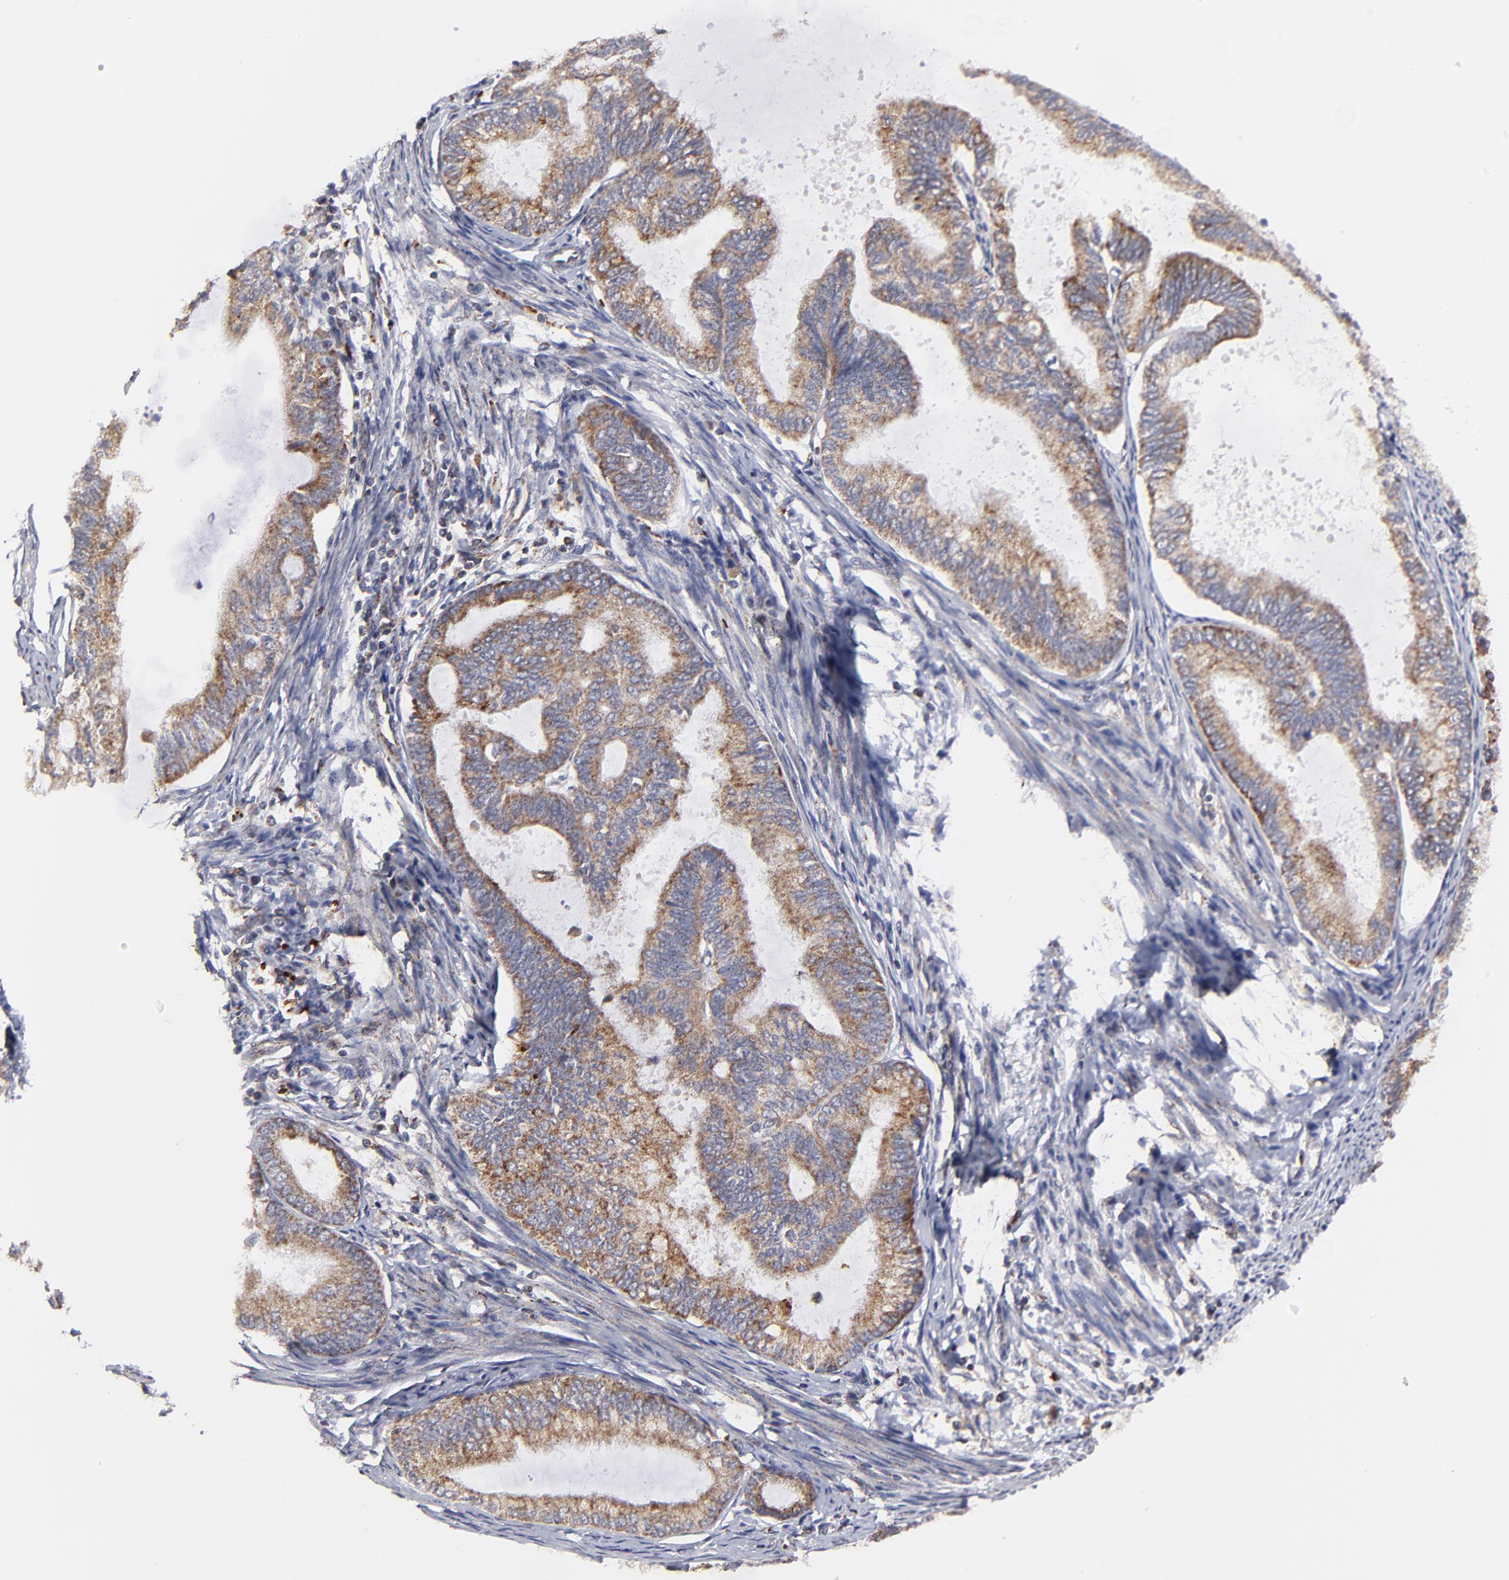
{"staining": {"intensity": "moderate", "quantity": ">75%", "location": "cytoplasmic/membranous"}, "tissue": "endometrial cancer", "cell_type": "Tumor cells", "image_type": "cancer", "snomed": [{"axis": "morphology", "description": "Adenocarcinoma, NOS"}, {"axis": "topography", "description": "Endometrium"}], "caption": "Approximately >75% of tumor cells in human adenocarcinoma (endometrial) exhibit moderate cytoplasmic/membranous protein positivity as visualized by brown immunohistochemical staining.", "gene": "MAP2K7", "patient": {"sex": "female", "age": 86}}